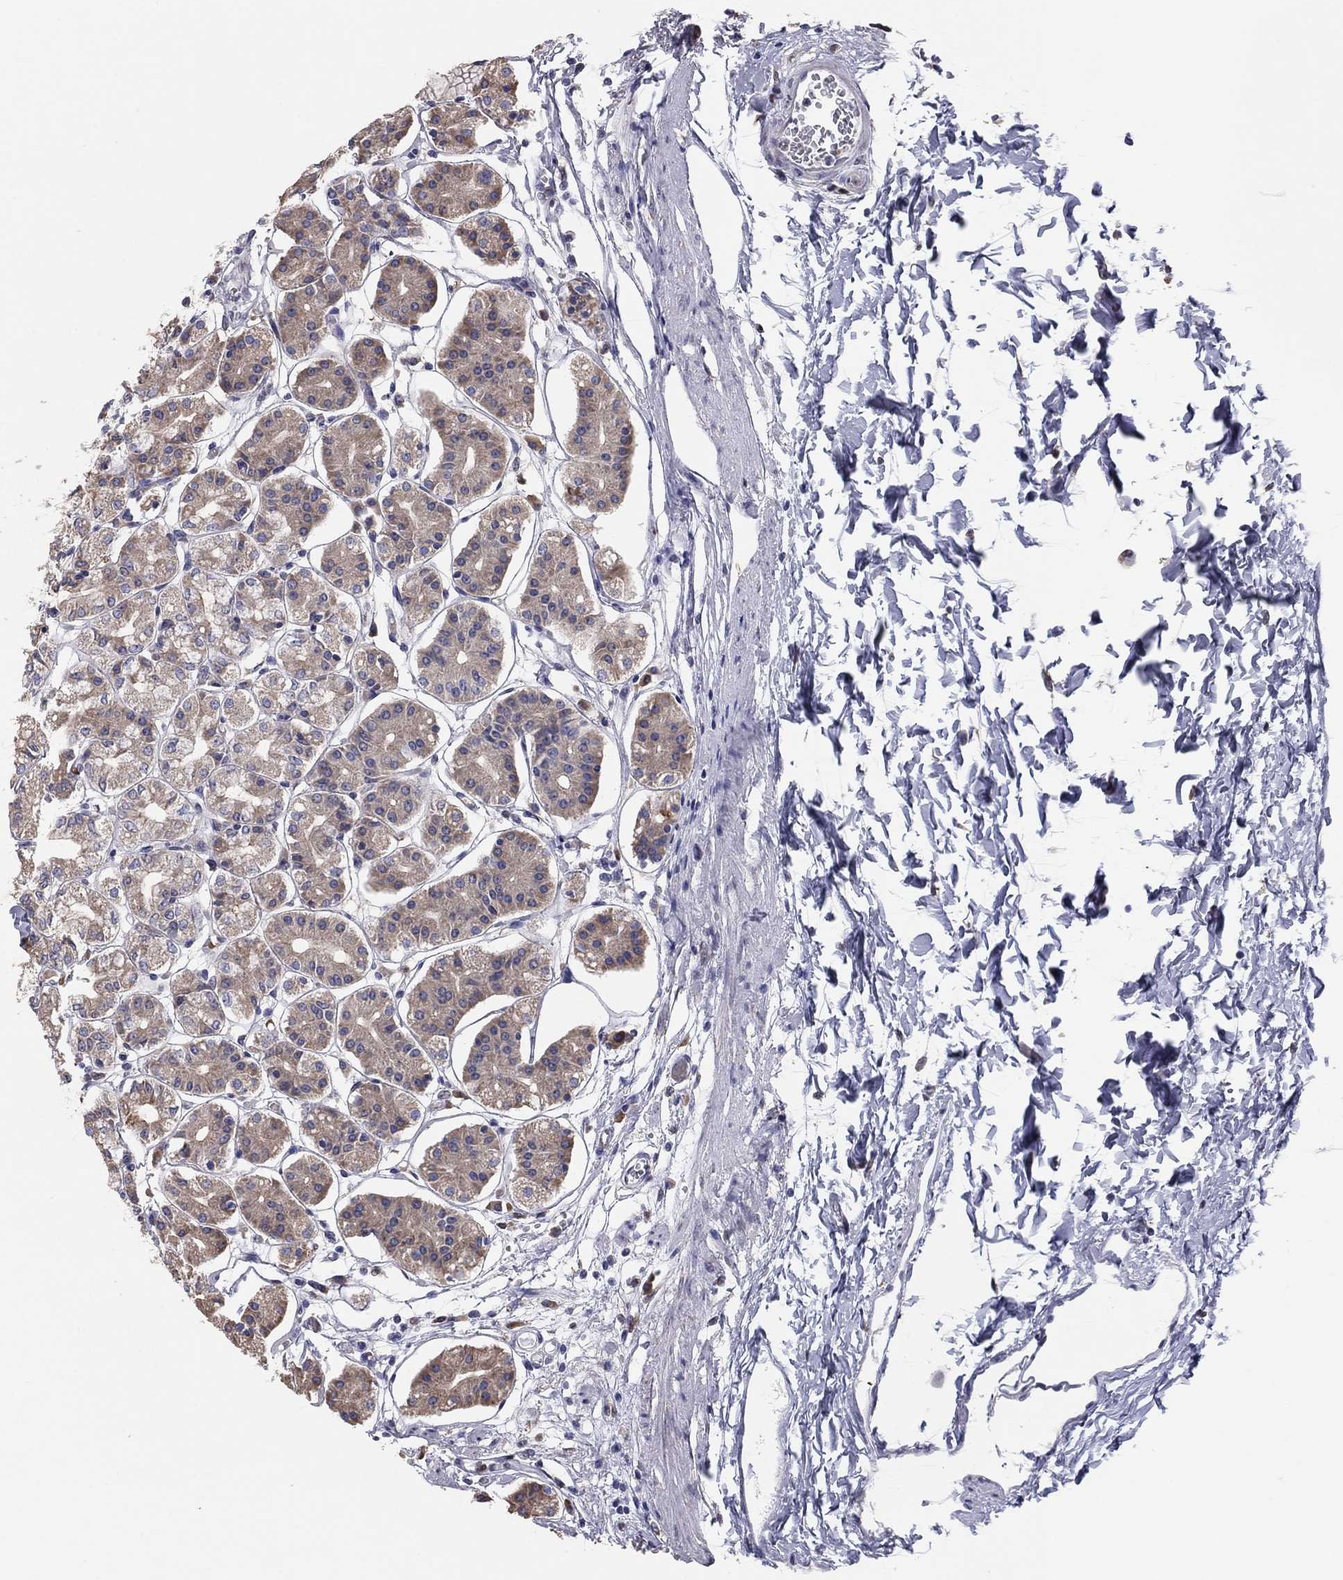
{"staining": {"intensity": "weak", "quantity": "25%-75%", "location": "cytoplasmic/membranous"}, "tissue": "stomach", "cell_type": "Glandular cells", "image_type": "normal", "snomed": [{"axis": "morphology", "description": "Normal tissue, NOS"}, {"axis": "topography", "description": "Skeletal muscle"}, {"axis": "topography", "description": "Stomach"}], "caption": "Glandular cells demonstrate low levels of weak cytoplasmic/membranous expression in about 25%-75% of cells in benign human stomach.", "gene": "HSPB2", "patient": {"sex": "female", "age": 57}}